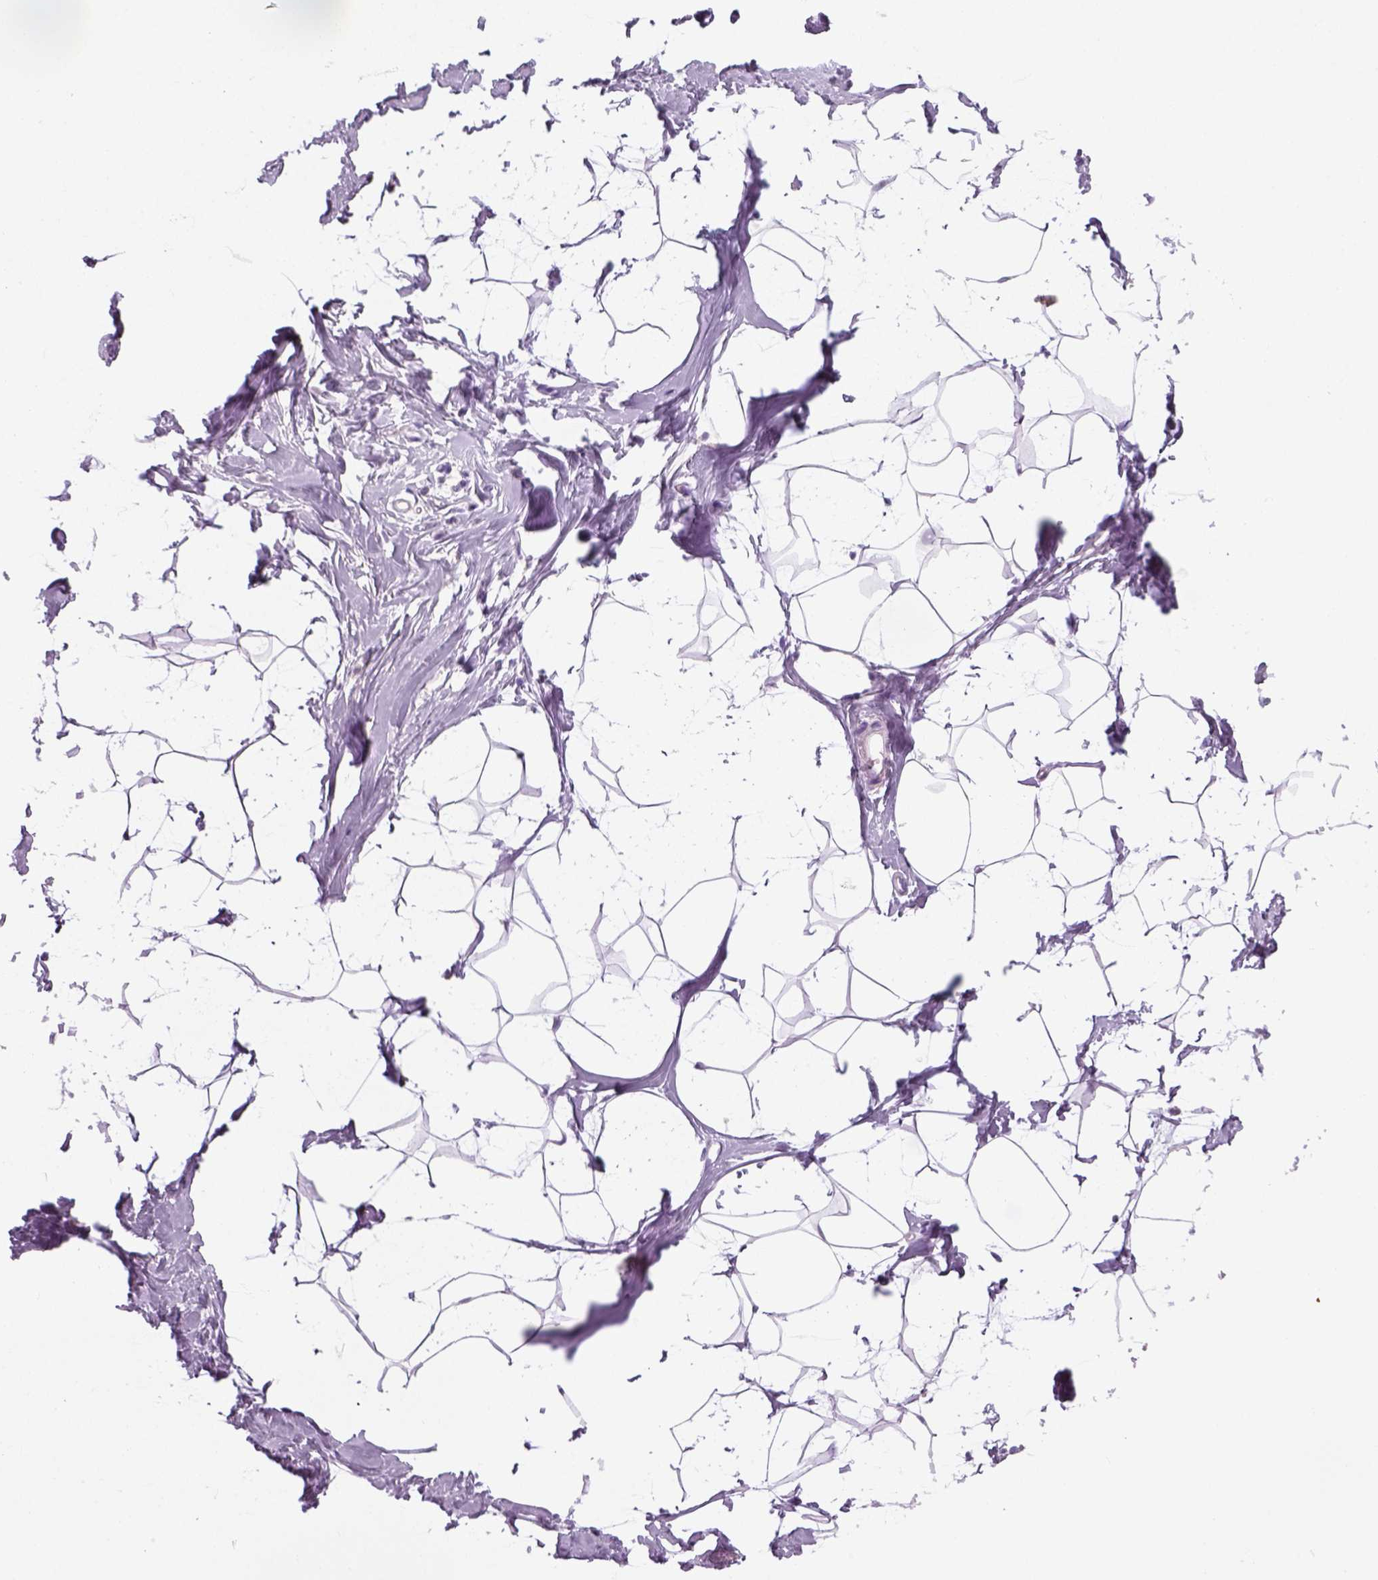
{"staining": {"intensity": "negative", "quantity": "none", "location": "none"}, "tissue": "breast", "cell_type": "Adipocytes", "image_type": "normal", "snomed": [{"axis": "morphology", "description": "Normal tissue, NOS"}, {"axis": "topography", "description": "Breast"}], "caption": "High power microscopy image of an immunohistochemistry micrograph of benign breast, revealing no significant staining in adipocytes. (DAB immunohistochemistry (IHC) visualized using brightfield microscopy, high magnification).", "gene": "SLC12A5", "patient": {"sex": "female", "age": 32}}